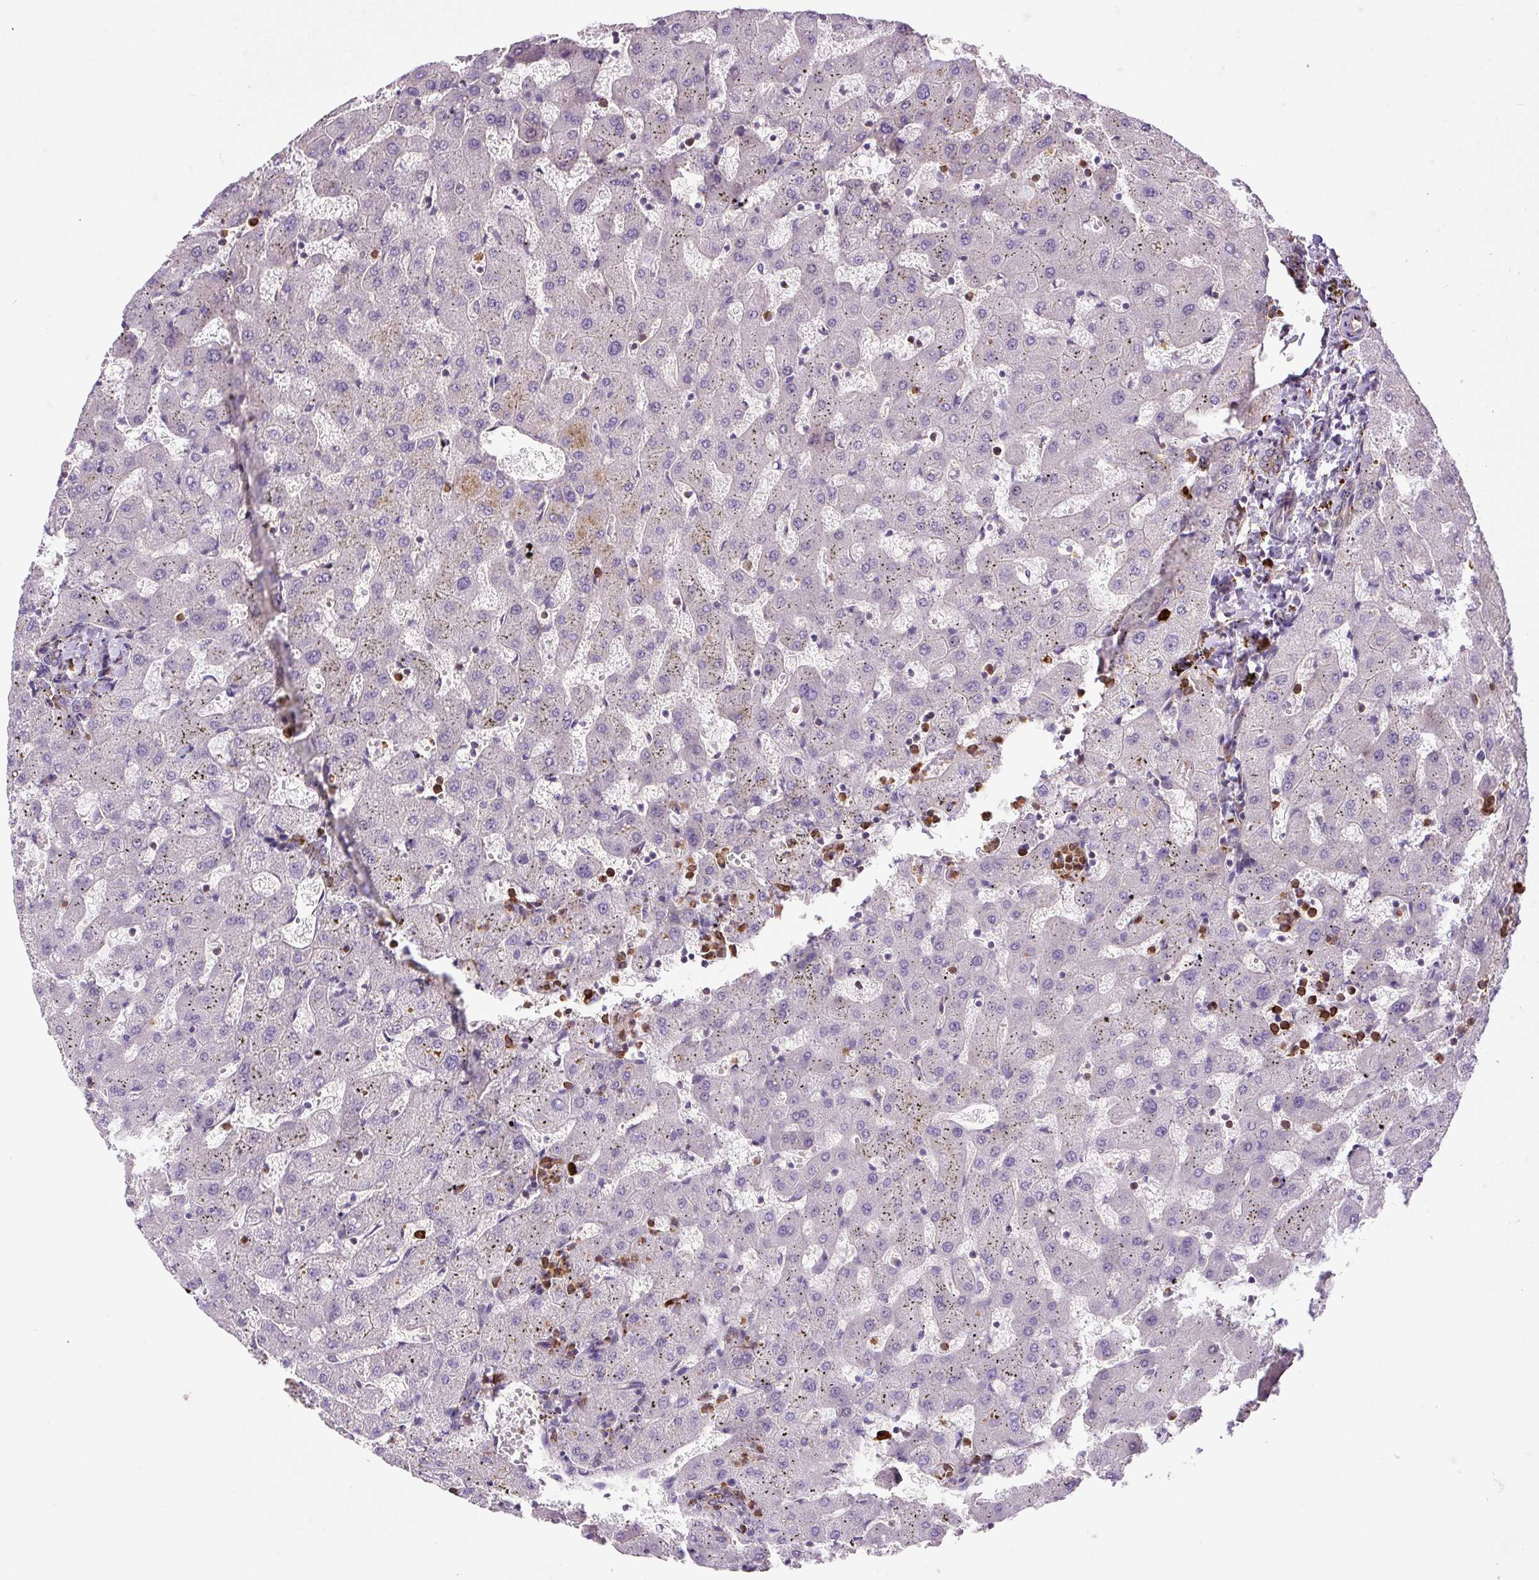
{"staining": {"intensity": "moderate", "quantity": ">75%", "location": "cytoplasmic/membranous"}, "tissue": "liver", "cell_type": "Cholangiocytes", "image_type": "normal", "snomed": [{"axis": "morphology", "description": "Normal tissue, NOS"}, {"axis": "topography", "description": "Liver"}], "caption": "IHC of benign human liver shows medium levels of moderate cytoplasmic/membranous expression in approximately >75% of cholangiocytes.", "gene": "B3GALT5", "patient": {"sex": "female", "age": 63}}